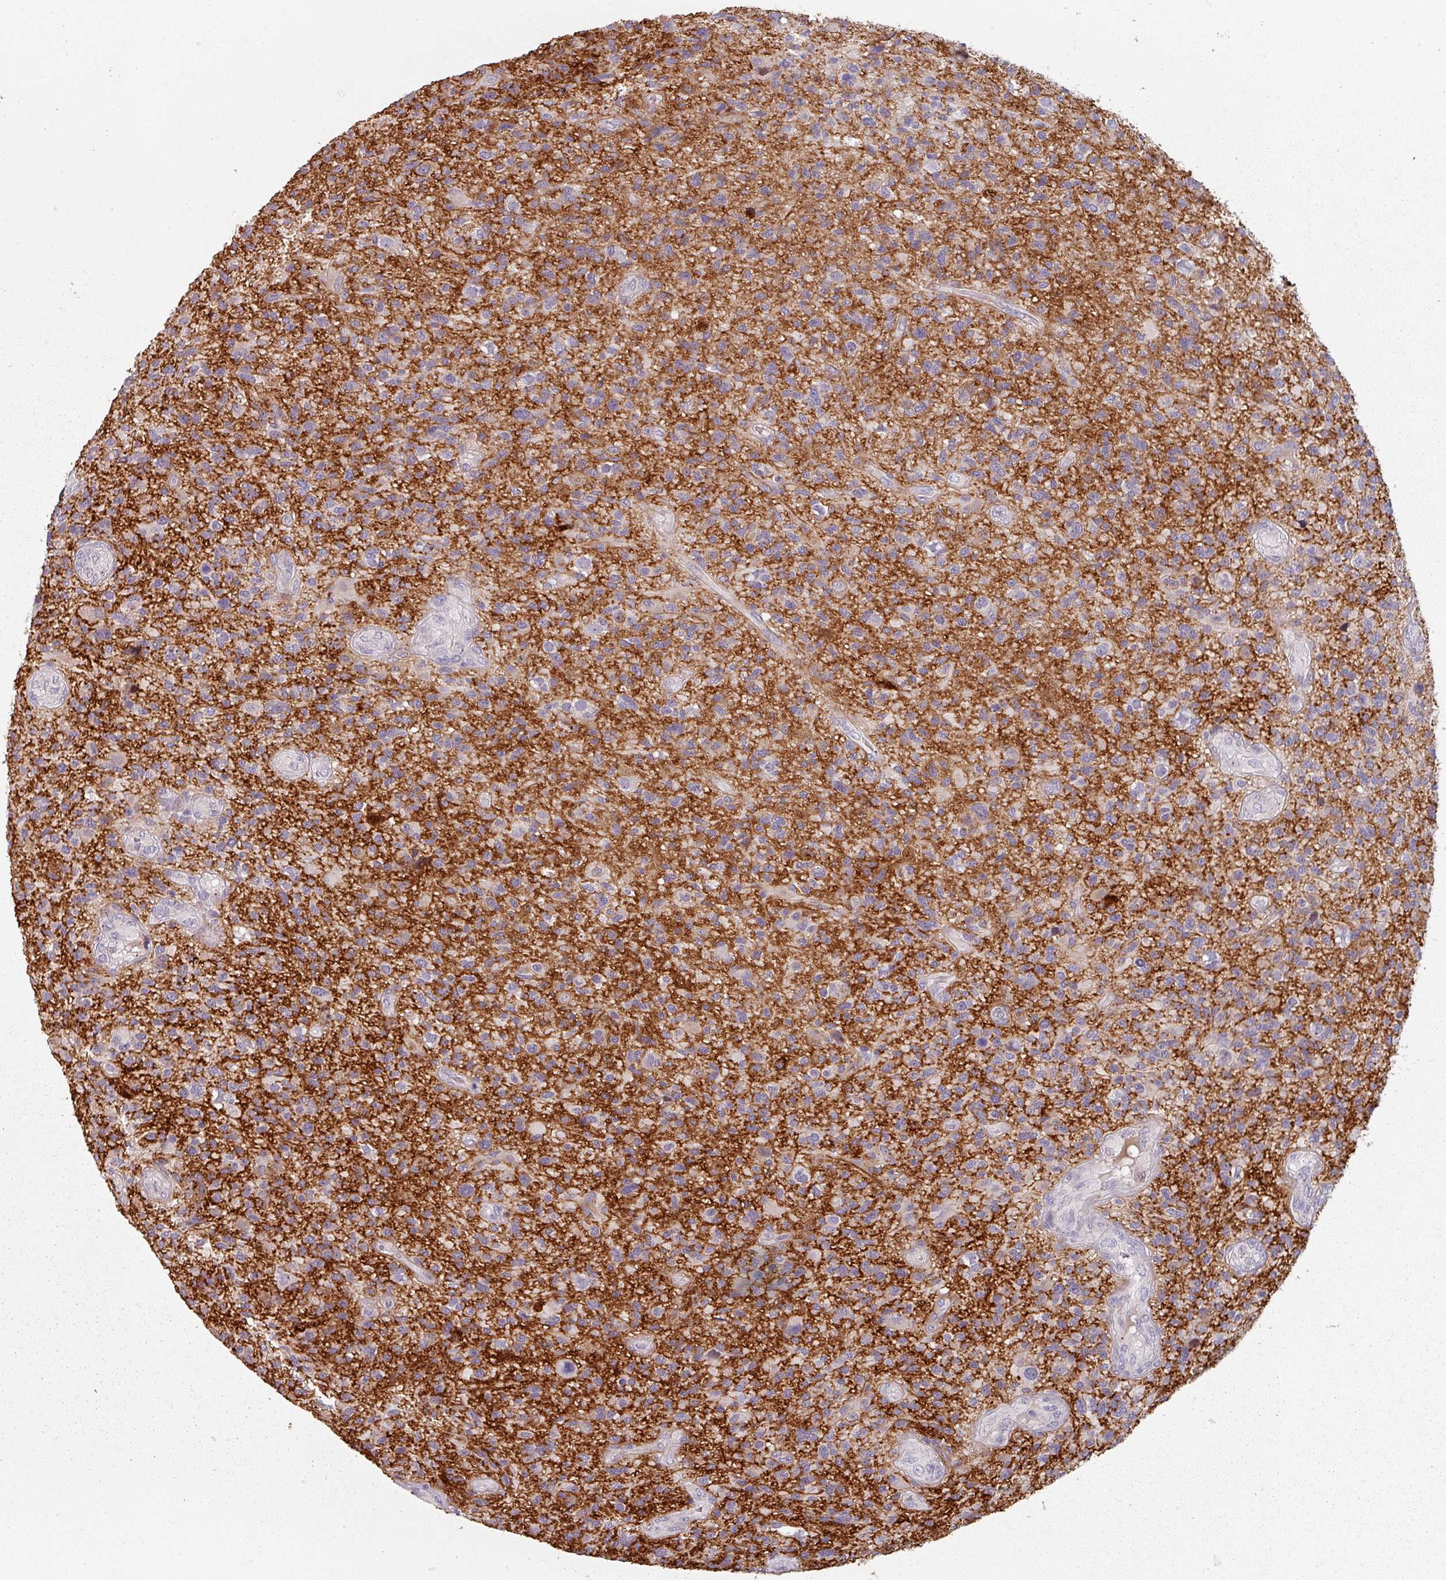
{"staining": {"intensity": "negative", "quantity": "none", "location": "none"}, "tissue": "glioma", "cell_type": "Tumor cells", "image_type": "cancer", "snomed": [{"axis": "morphology", "description": "Glioma, malignant, High grade"}, {"axis": "topography", "description": "Brain"}], "caption": "Image shows no protein staining in tumor cells of malignant glioma (high-grade) tissue.", "gene": "CYB5RL", "patient": {"sex": "male", "age": 47}}